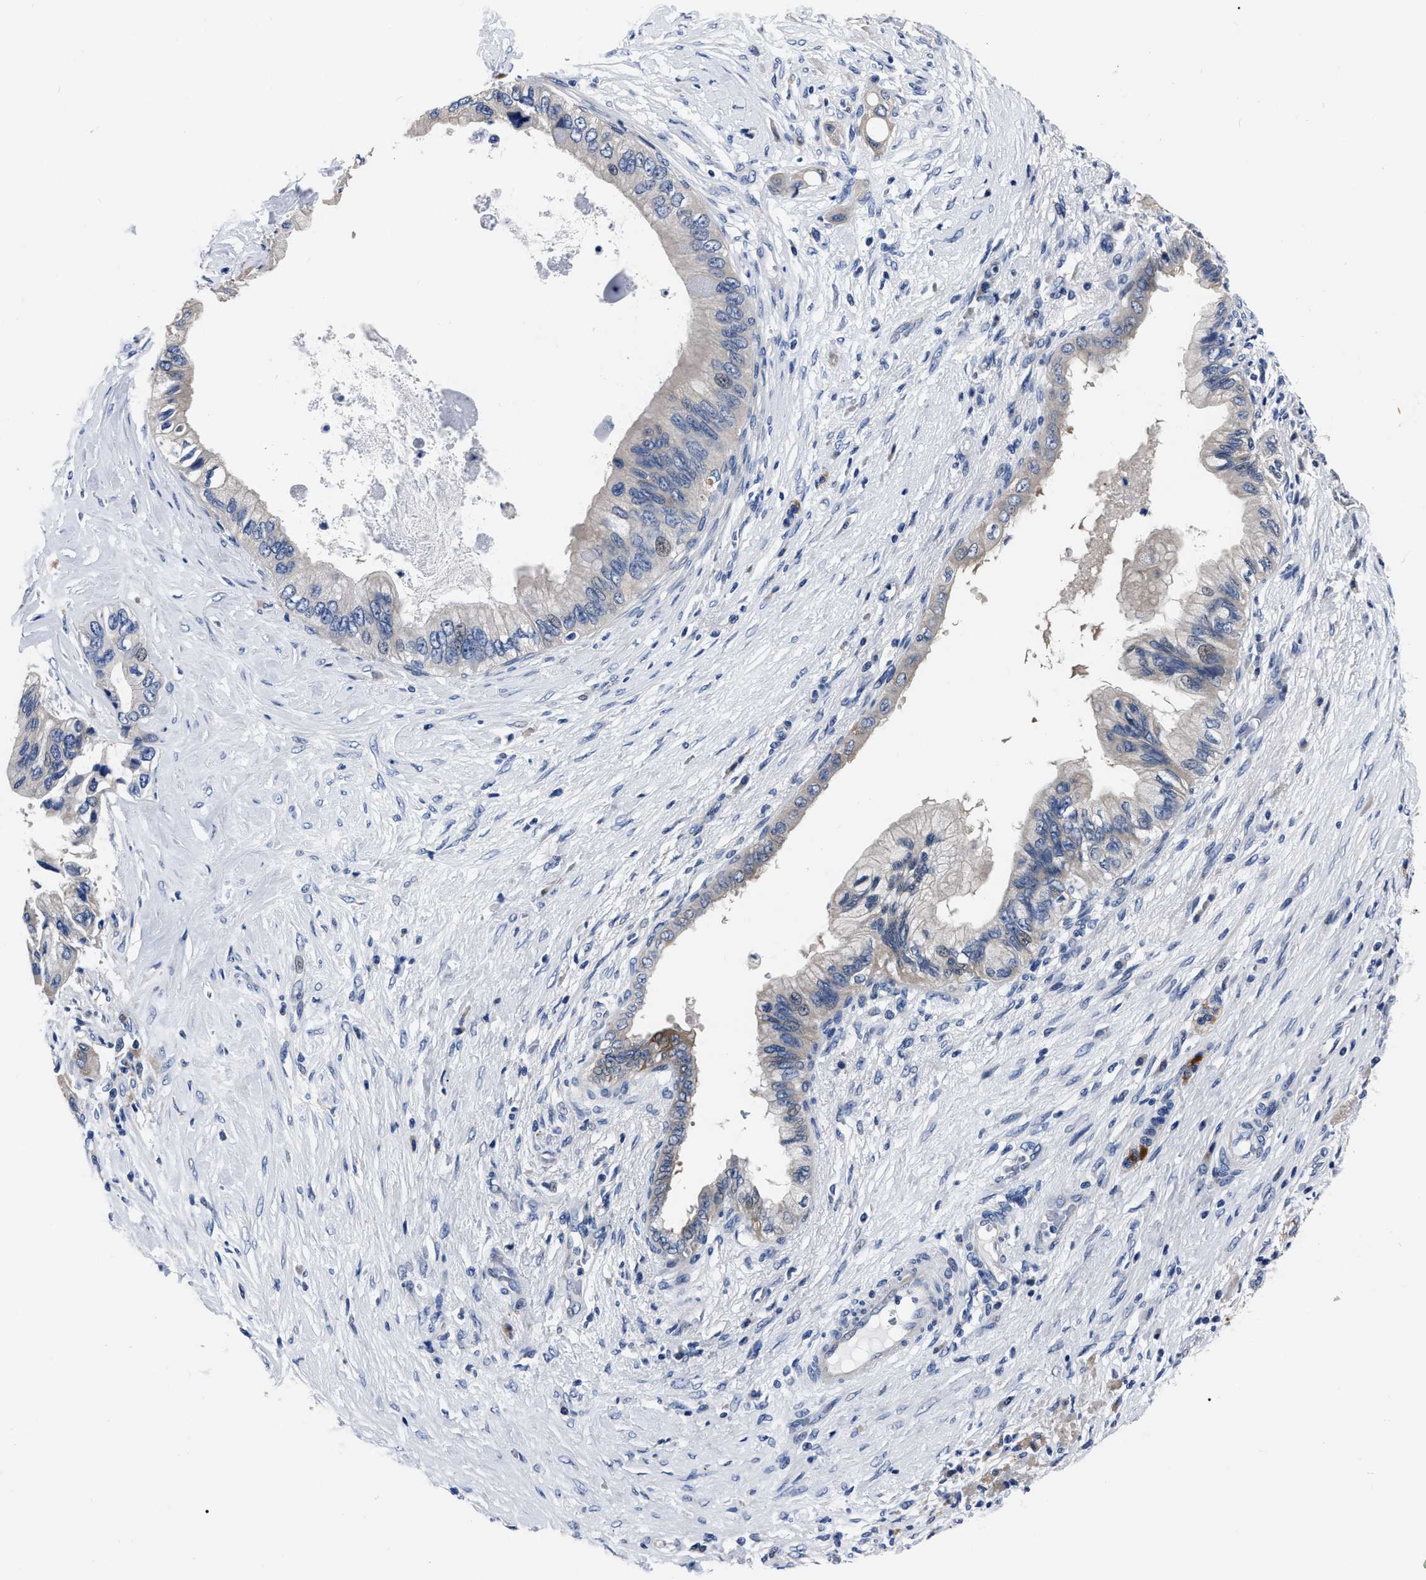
{"staining": {"intensity": "weak", "quantity": "<25%", "location": "cytoplasmic/membranous,nuclear"}, "tissue": "pancreatic cancer", "cell_type": "Tumor cells", "image_type": "cancer", "snomed": [{"axis": "morphology", "description": "Adenocarcinoma, NOS"}, {"axis": "topography", "description": "Pancreas"}], "caption": "High magnification brightfield microscopy of adenocarcinoma (pancreatic) stained with DAB (3,3'-diaminobenzidine) (brown) and counterstained with hematoxylin (blue): tumor cells show no significant positivity. (Brightfield microscopy of DAB (3,3'-diaminobenzidine) IHC at high magnification).", "gene": "MOV10L1", "patient": {"sex": "female", "age": 73}}